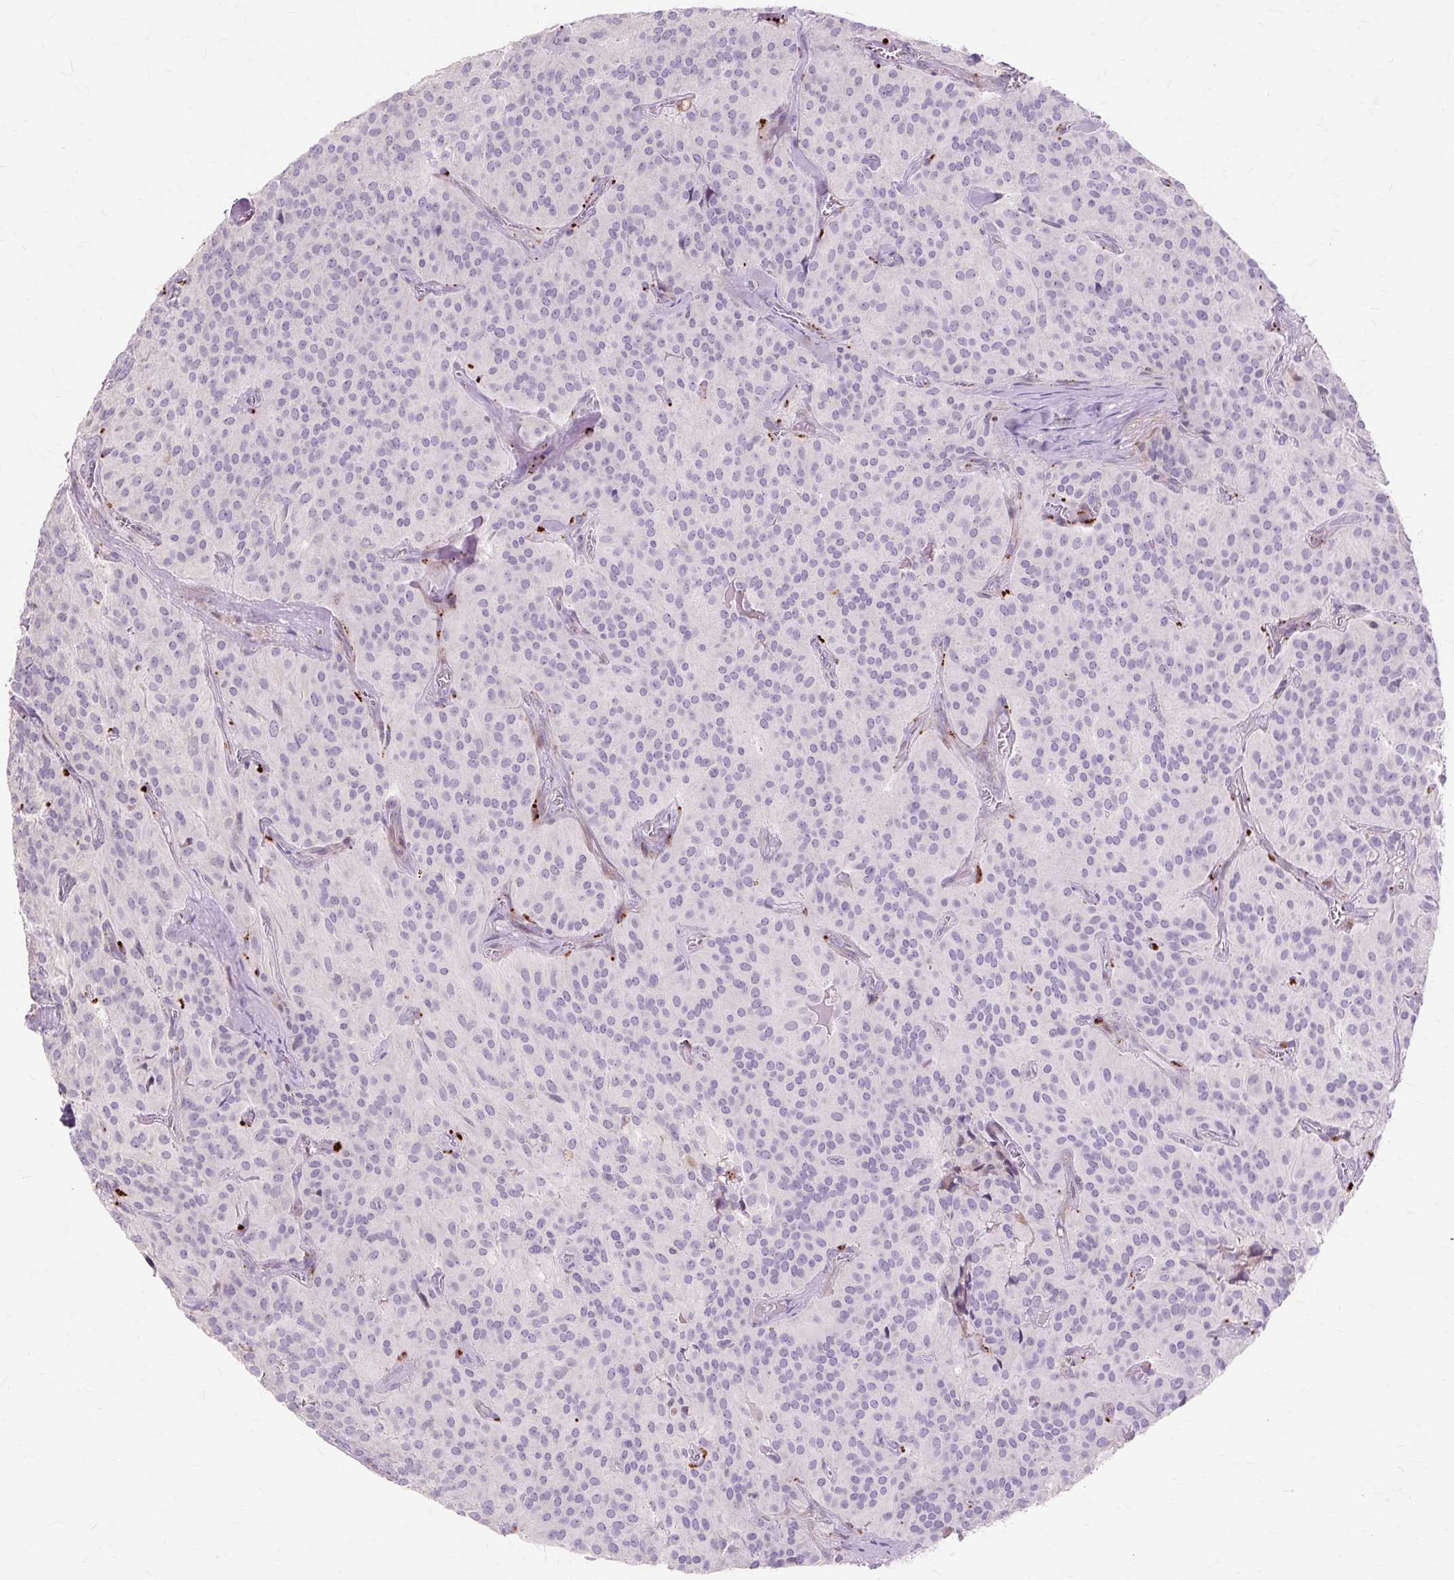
{"staining": {"intensity": "negative", "quantity": "none", "location": "none"}, "tissue": "glioma", "cell_type": "Tumor cells", "image_type": "cancer", "snomed": [{"axis": "morphology", "description": "Glioma, malignant, Low grade"}, {"axis": "topography", "description": "Brain"}], "caption": "Glioma was stained to show a protein in brown. There is no significant staining in tumor cells.", "gene": "IRX2", "patient": {"sex": "male", "age": 42}}